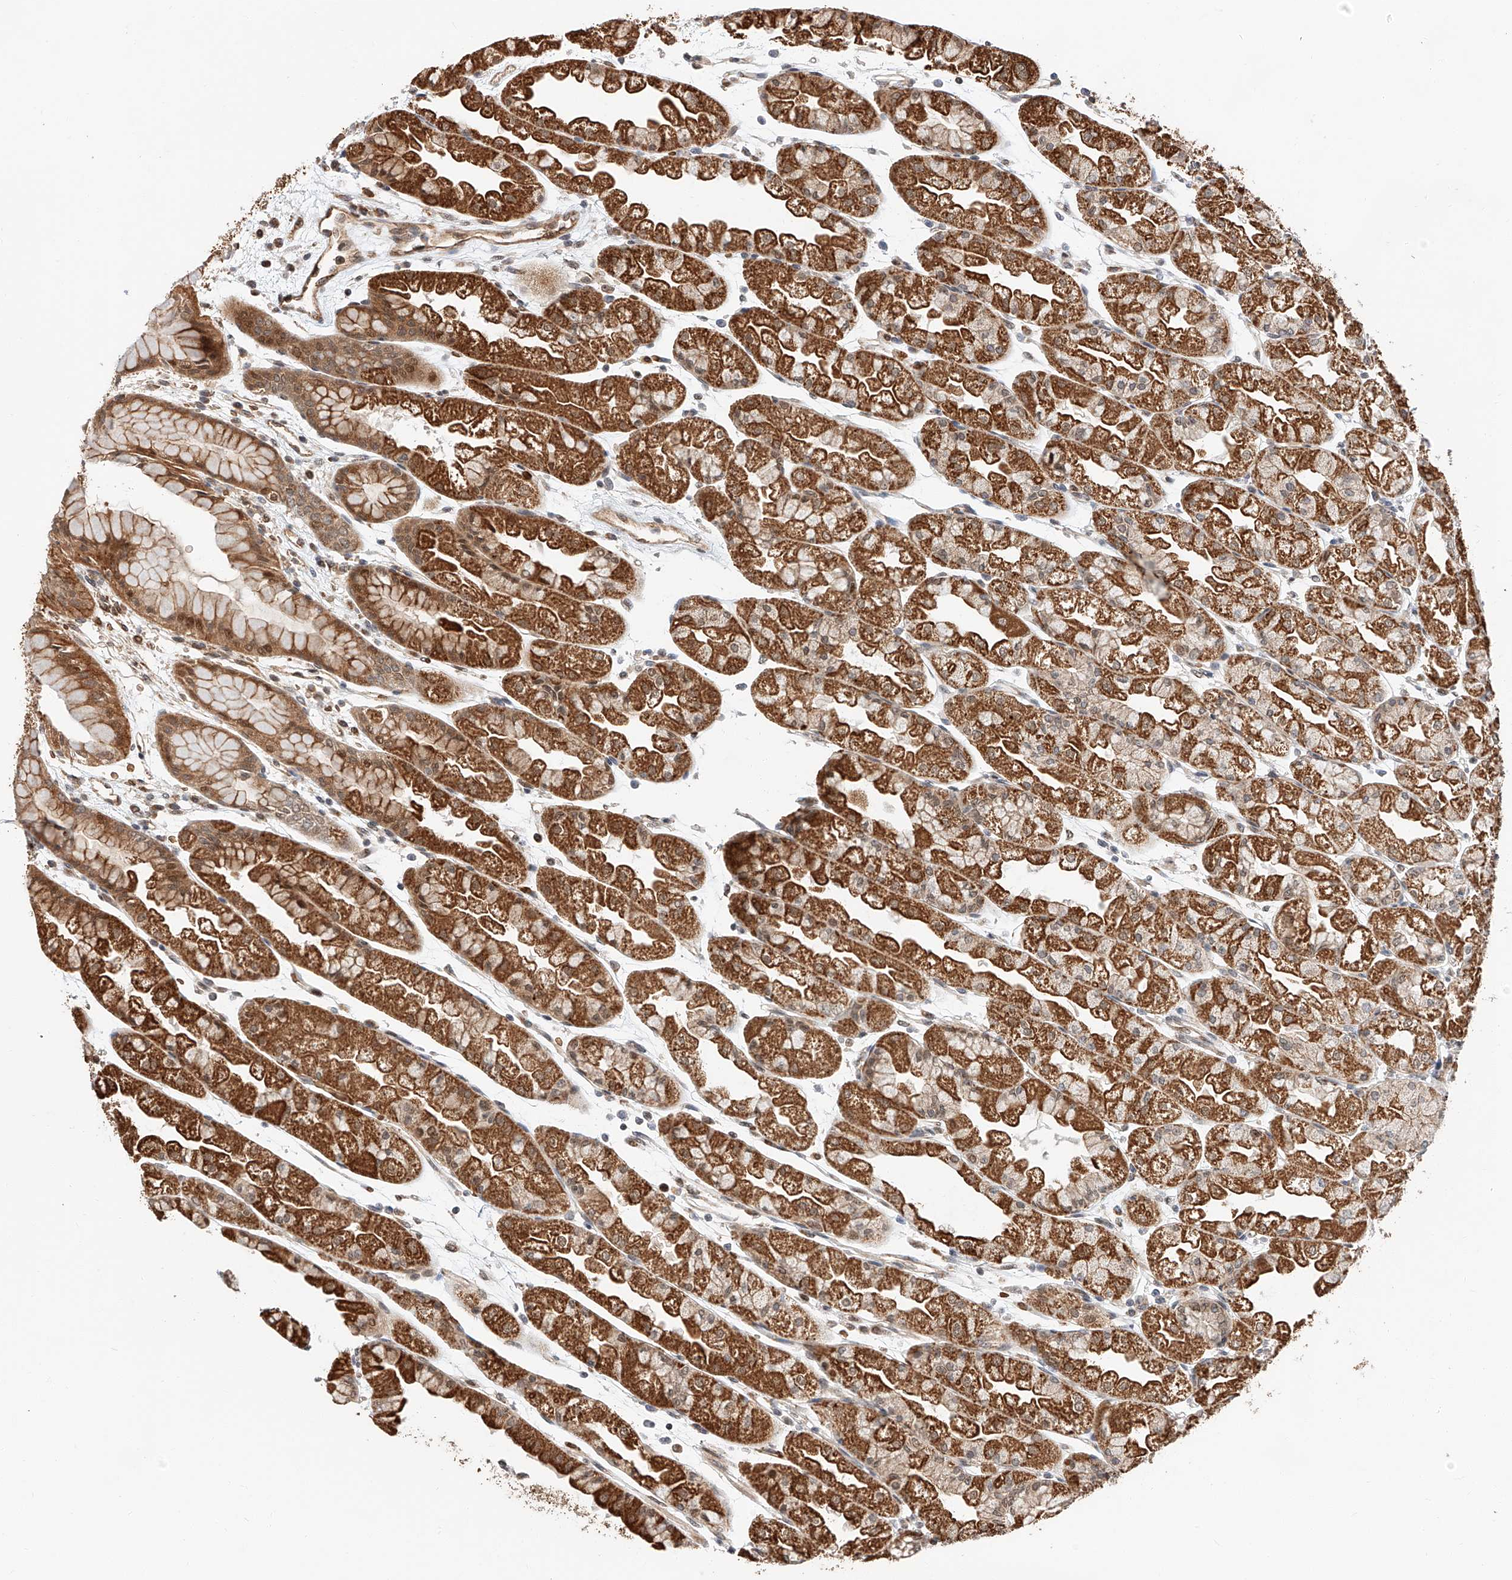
{"staining": {"intensity": "strong", "quantity": ">75%", "location": "cytoplasmic/membranous,nuclear"}, "tissue": "stomach", "cell_type": "Glandular cells", "image_type": "normal", "snomed": [{"axis": "morphology", "description": "Normal tissue, NOS"}, {"axis": "topography", "description": "Stomach, upper"}], "caption": "The histopathology image reveals staining of benign stomach, revealing strong cytoplasmic/membranous,nuclear protein positivity (brown color) within glandular cells.", "gene": "THTPA", "patient": {"sex": "male", "age": 47}}